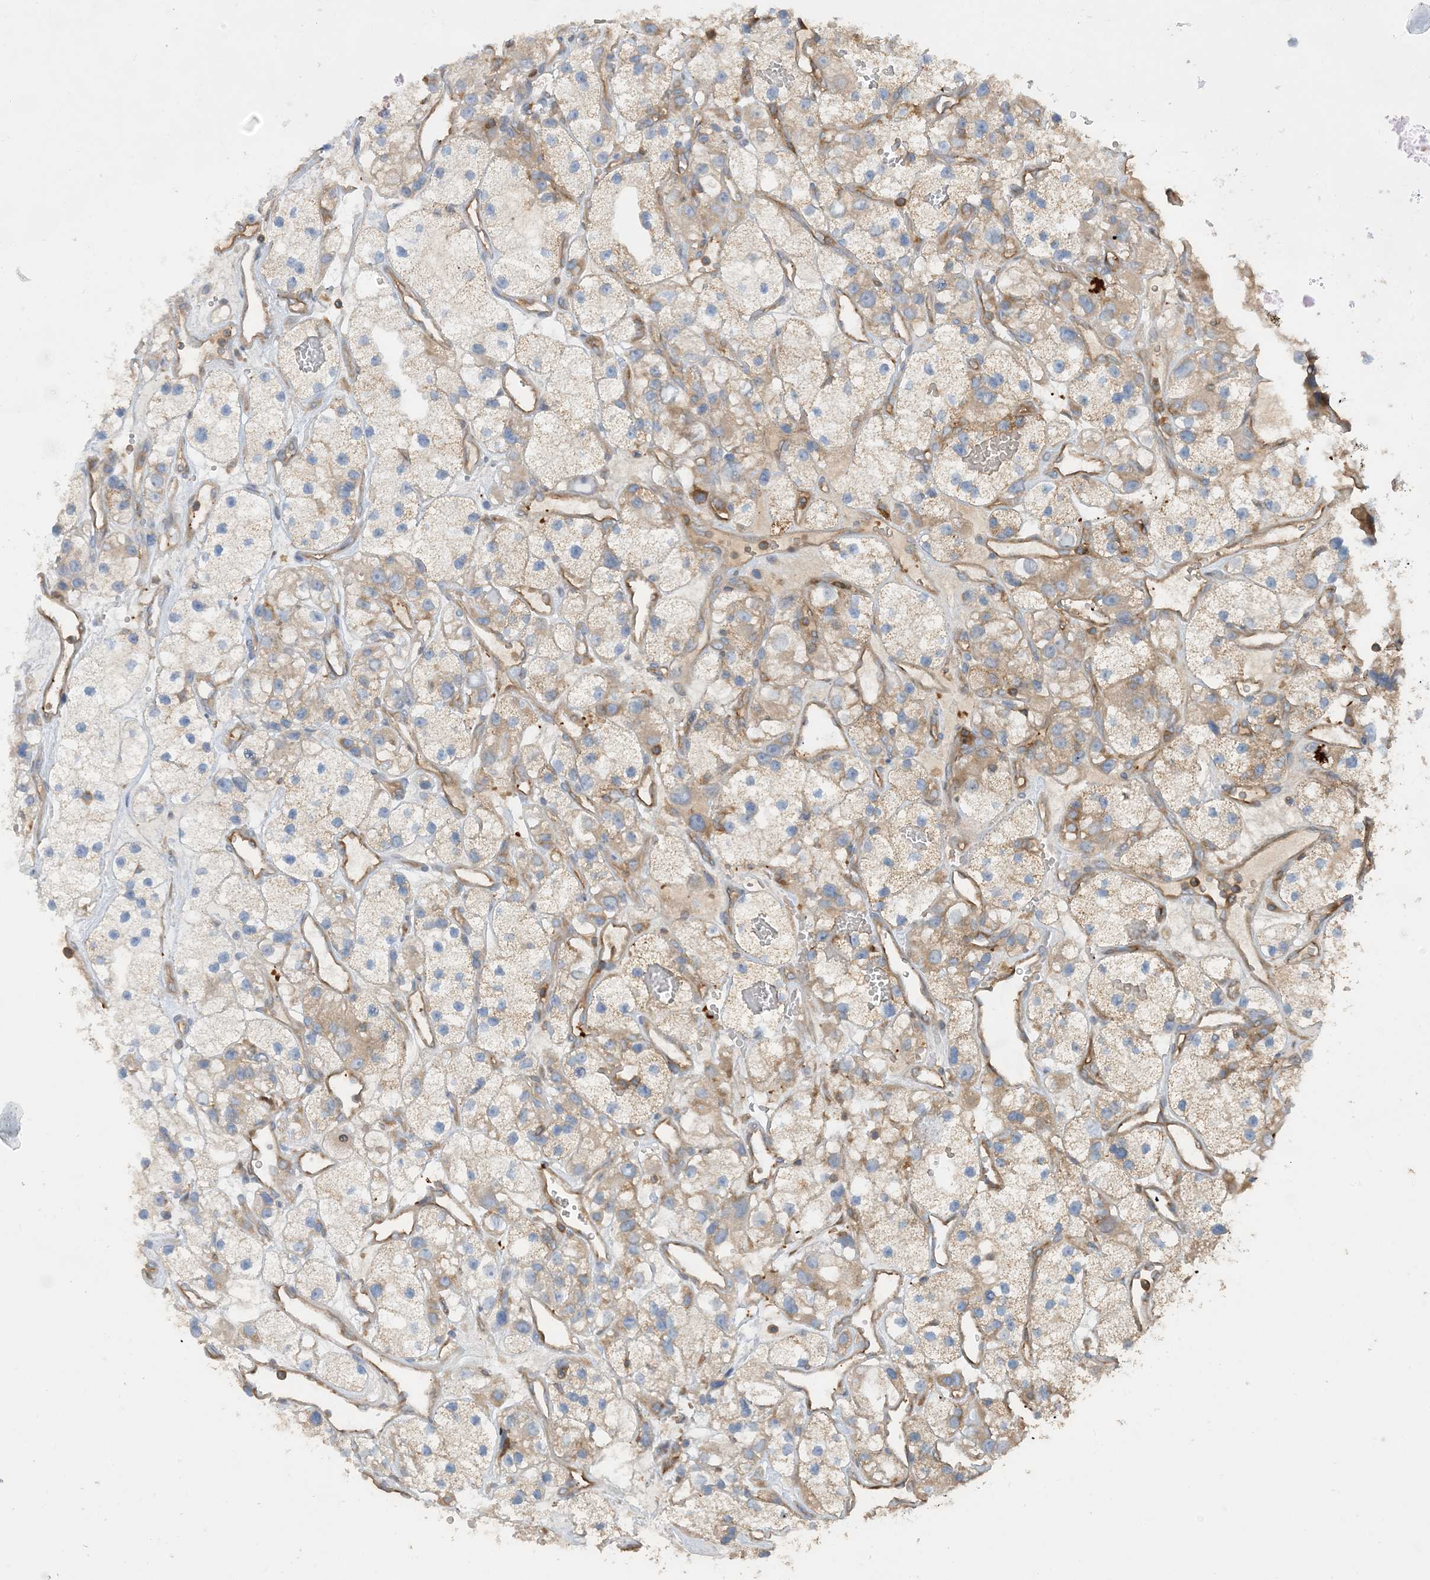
{"staining": {"intensity": "weak", "quantity": "25%-75%", "location": "cytoplasmic/membranous"}, "tissue": "renal cancer", "cell_type": "Tumor cells", "image_type": "cancer", "snomed": [{"axis": "morphology", "description": "Adenocarcinoma, NOS"}, {"axis": "topography", "description": "Kidney"}], "caption": "Immunohistochemical staining of renal cancer (adenocarcinoma) demonstrates low levels of weak cytoplasmic/membranous expression in about 25%-75% of tumor cells. The staining is performed using DAB (3,3'-diaminobenzidine) brown chromogen to label protein expression. The nuclei are counter-stained blue using hematoxylin.", "gene": "SFMBT2", "patient": {"sex": "female", "age": 57}}